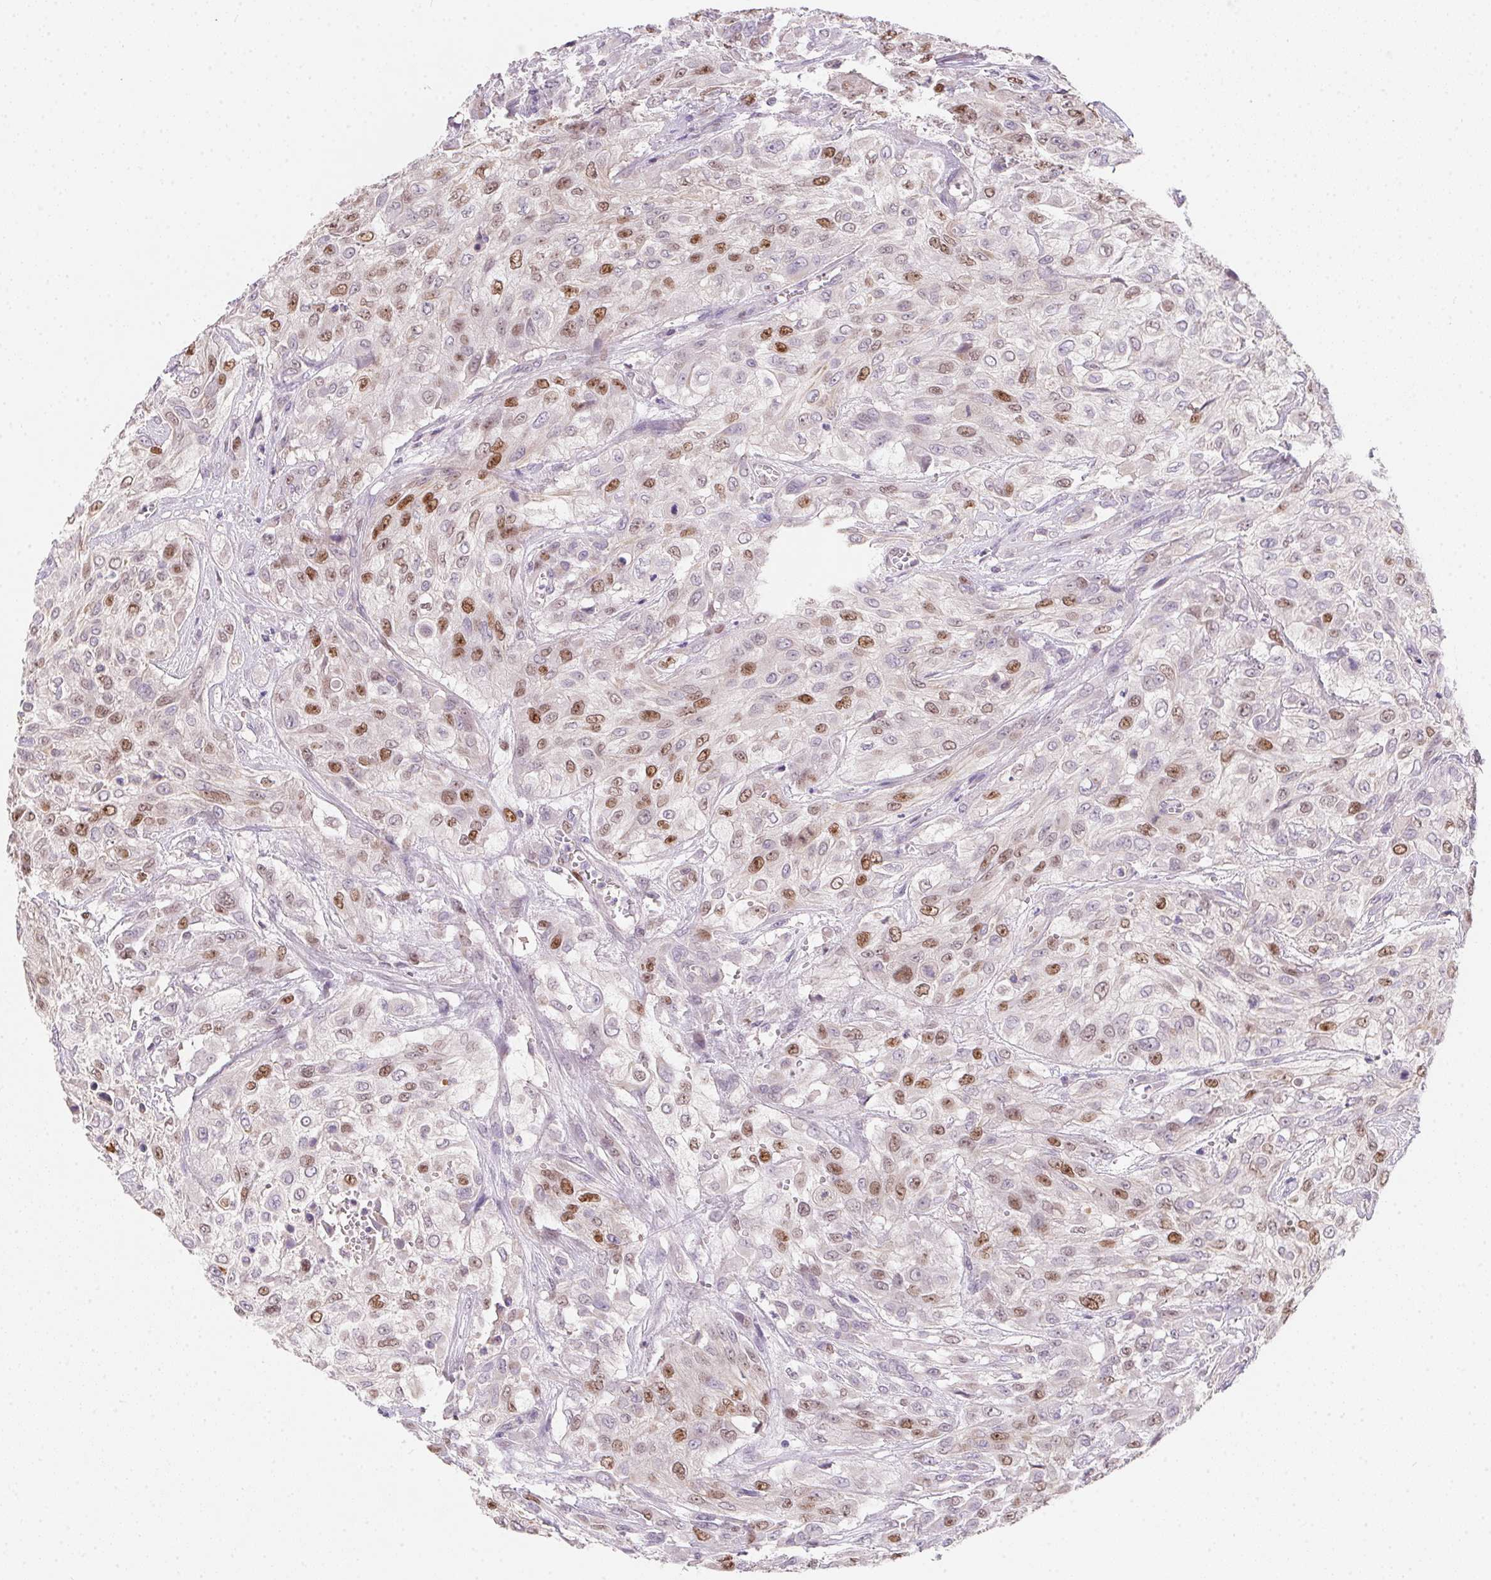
{"staining": {"intensity": "moderate", "quantity": "25%-75%", "location": "nuclear"}, "tissue": "urothelial cancer", "cell_type": "Tumor cells", "image_type": "cancer", "snomed": [{"axis": "morphology", "description": "Urothelial carcinoma, High grade"}, {"axis": "topography", "description": "Urinary bladder"}], "caption": "Approximately 25%-75% of tumor cells in human urothelial cancer exhibit moderate nuclear protein staining as visualized by brown immunohistochemical staining.", "gene": "HELLS", "patient": {"sex": "male", "age": 57}}